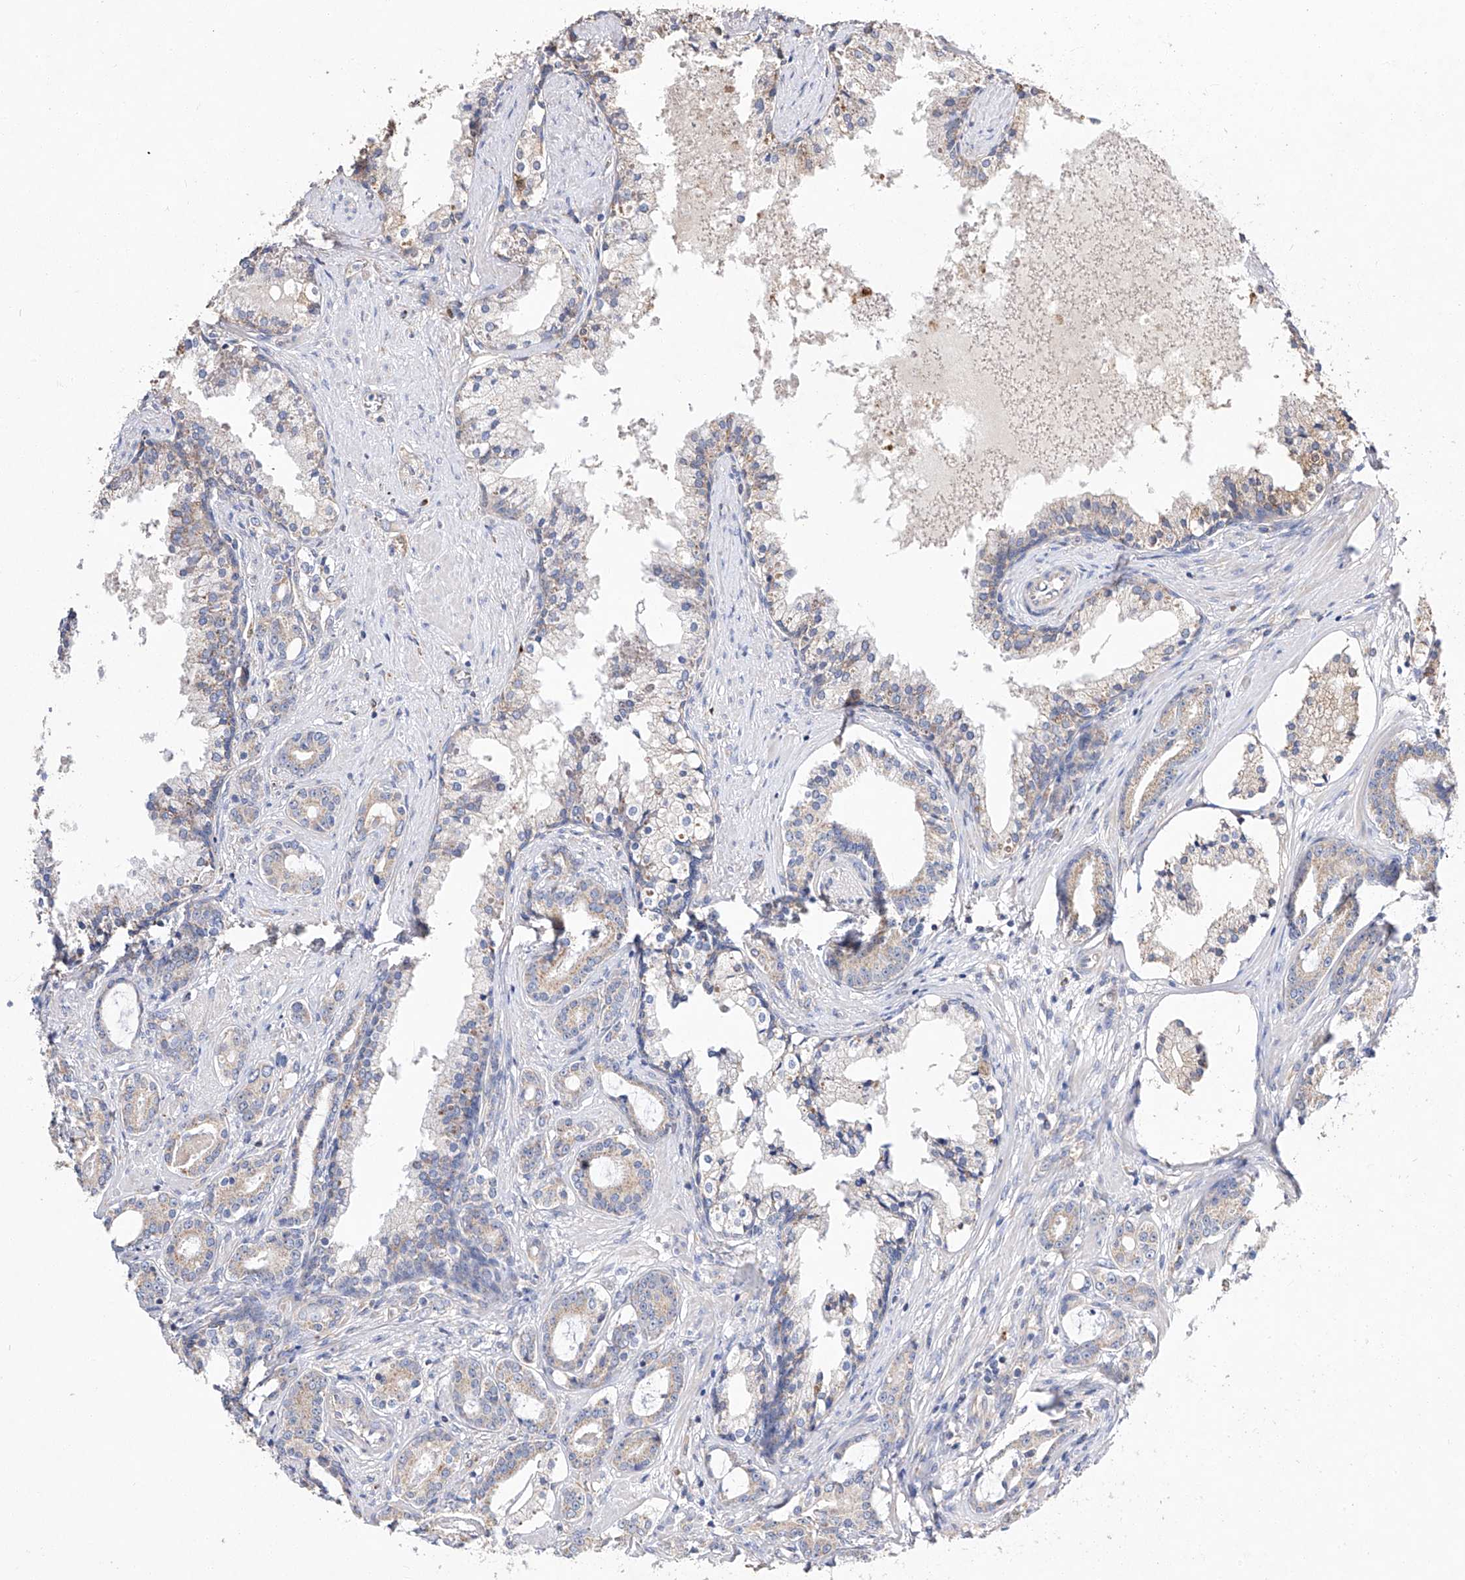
{"staining": {"intensity": "negative", "quantity": "none", "location": "none"}, "tissue": "prostate cancer", "cell_type": "Tumor cells", "image_type": "cancer", "snomed": [{"axis": "morphology", "description": "Adenocarcinoma, High grade"}, {"axis": "topography", "description": "Prostate"}], "caption": "DAB immunohistochemical staining of prostate cancer displays no significant staining in tumor cells.", "gene": "AMD1", "patient": {"sex": "male", "age": 58}}